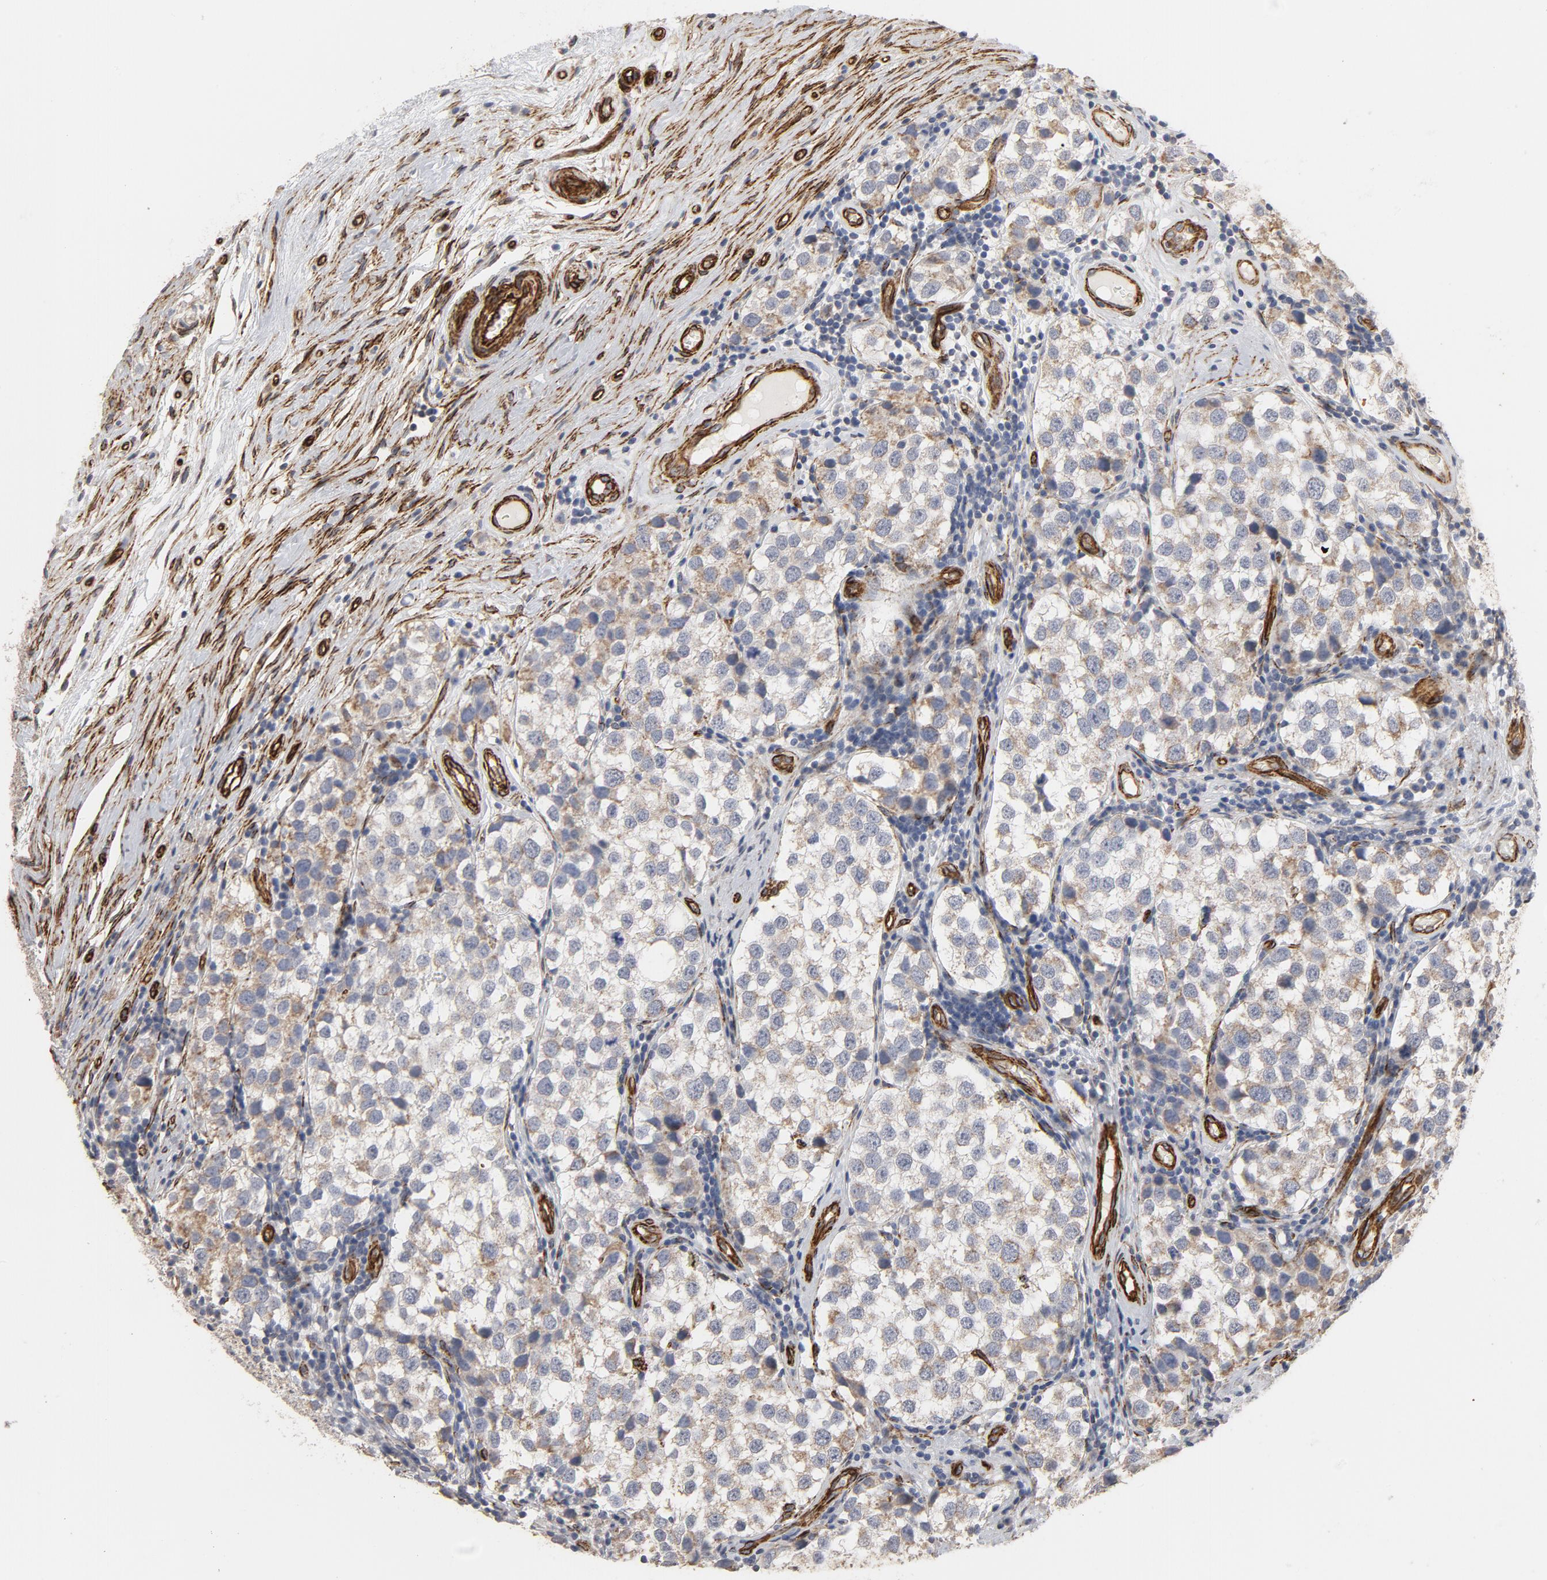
{"staining": {"intensity": "weak", "quantity": ">75%", "location": "cytoplasmic/membranous"}, "tissue": "testis cancer", "cell_type": "Tumor cells", "image_type": "cancer", "snomed": [{"axis": "morphology", "description": "Seminoma, NOS"}, {"axis": "topography", "description": "Testis"}], "caption": "Immunohistochemistry micrograph of neoplastic tissue: human testis cancer stained using immunohistochemistry demonstrates low levels of weak protein expression localized specifically in the cytoplasmic/membranous of tumor cells, appearing as a cytoplasmic/membranous brown color.", "gene": "GNG2", "patient": {"sex": "male", "age": 39}}